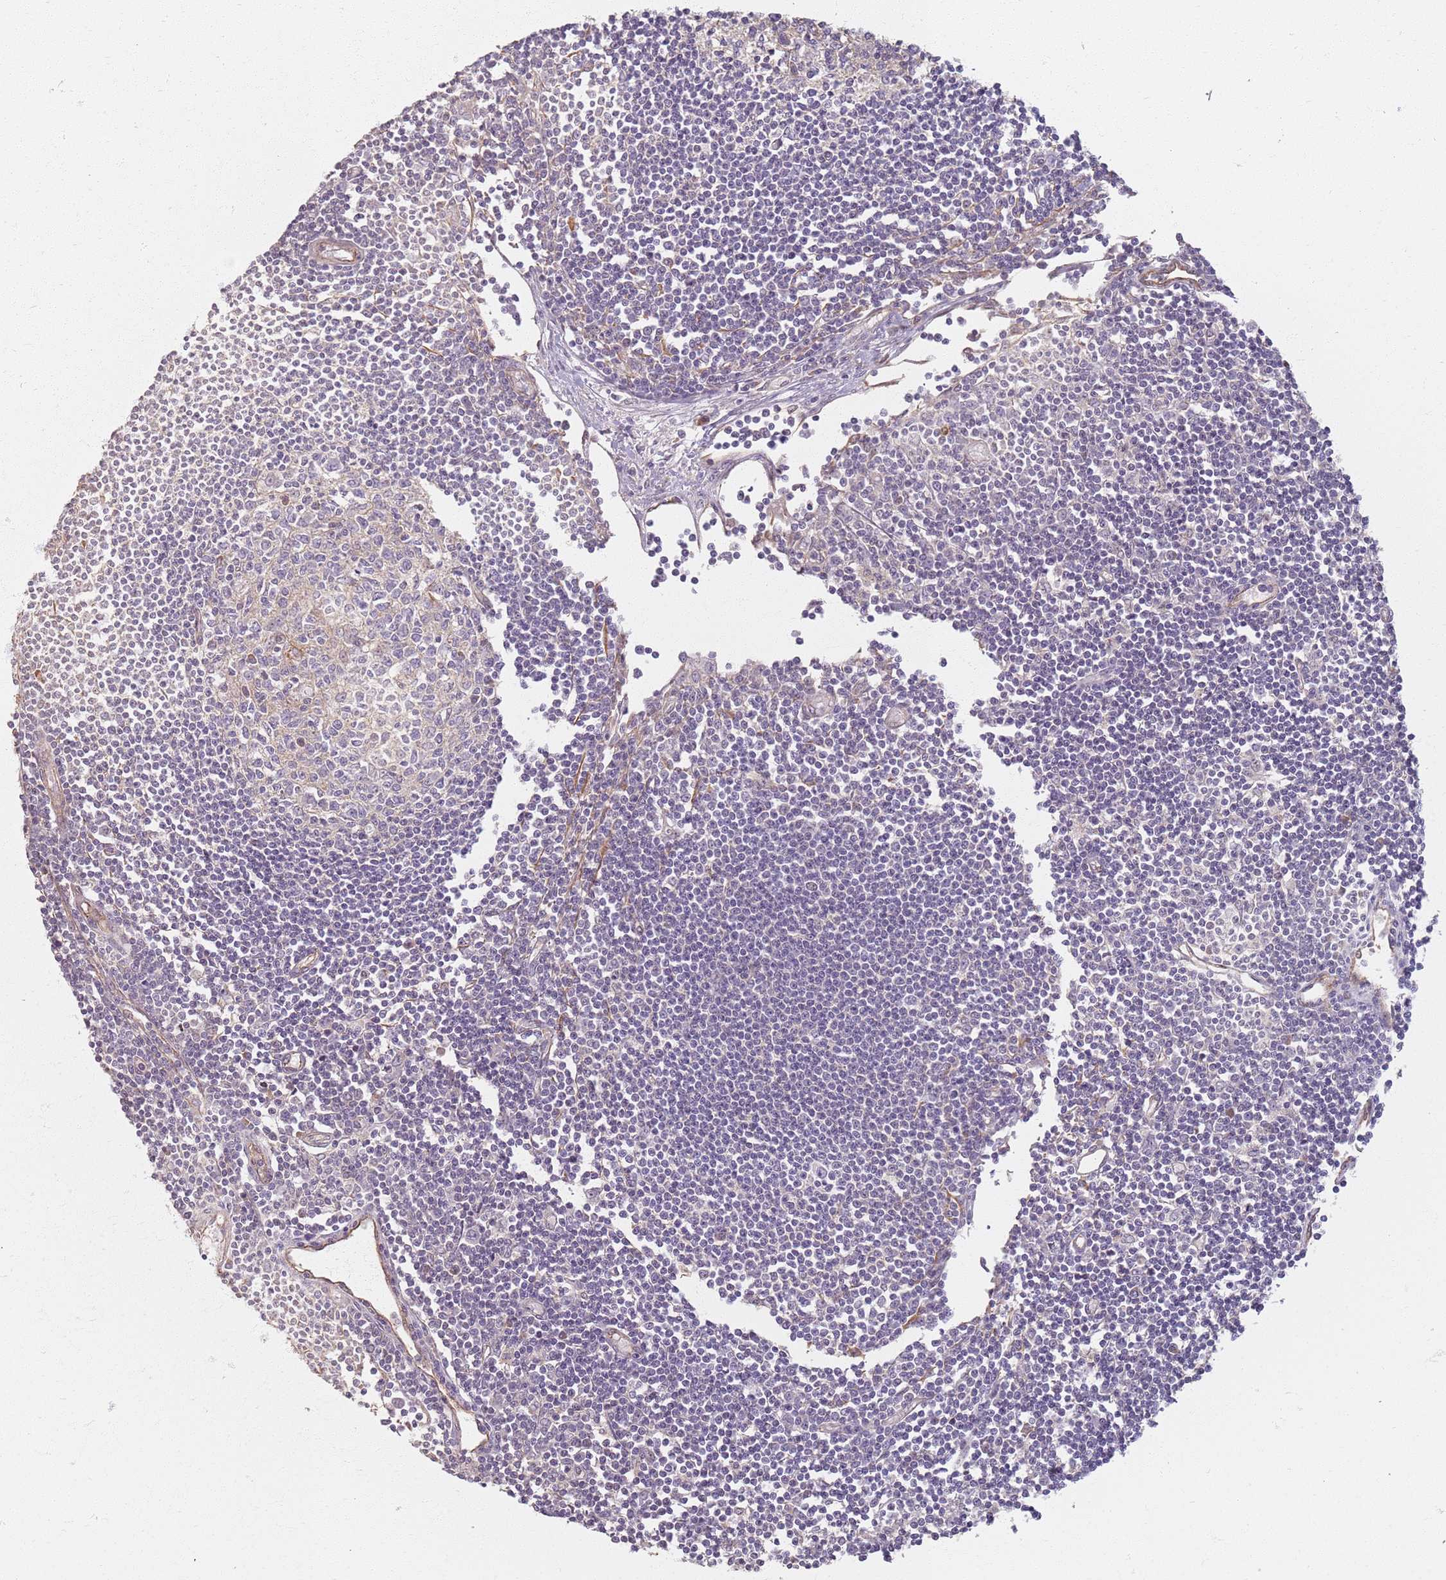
{"staining": {"intensity": "negative", "quantity": "none", "location": "none"}, "tissue": "lymph node", "cell_type": "Germinal center cells", "image_type": "normal", "snomed": [{"axis": "morphology", "description": "Normal tissue, NOS"}, {"axis": "topography", "description": "Lymph node"}], "caption": "Immunohistochemistry (IHC) of normal human lymph node shows no expression in germinal center cells. (Stains: DAB (3,3'-diaminobenzidine) immunohistochemistry (IHC) with hematoxylin counter stain, Microscopy: brightfield microscopy at high magnification).", "gene": "KCNA5", "patient": {"sex": "female", "age": 11}}